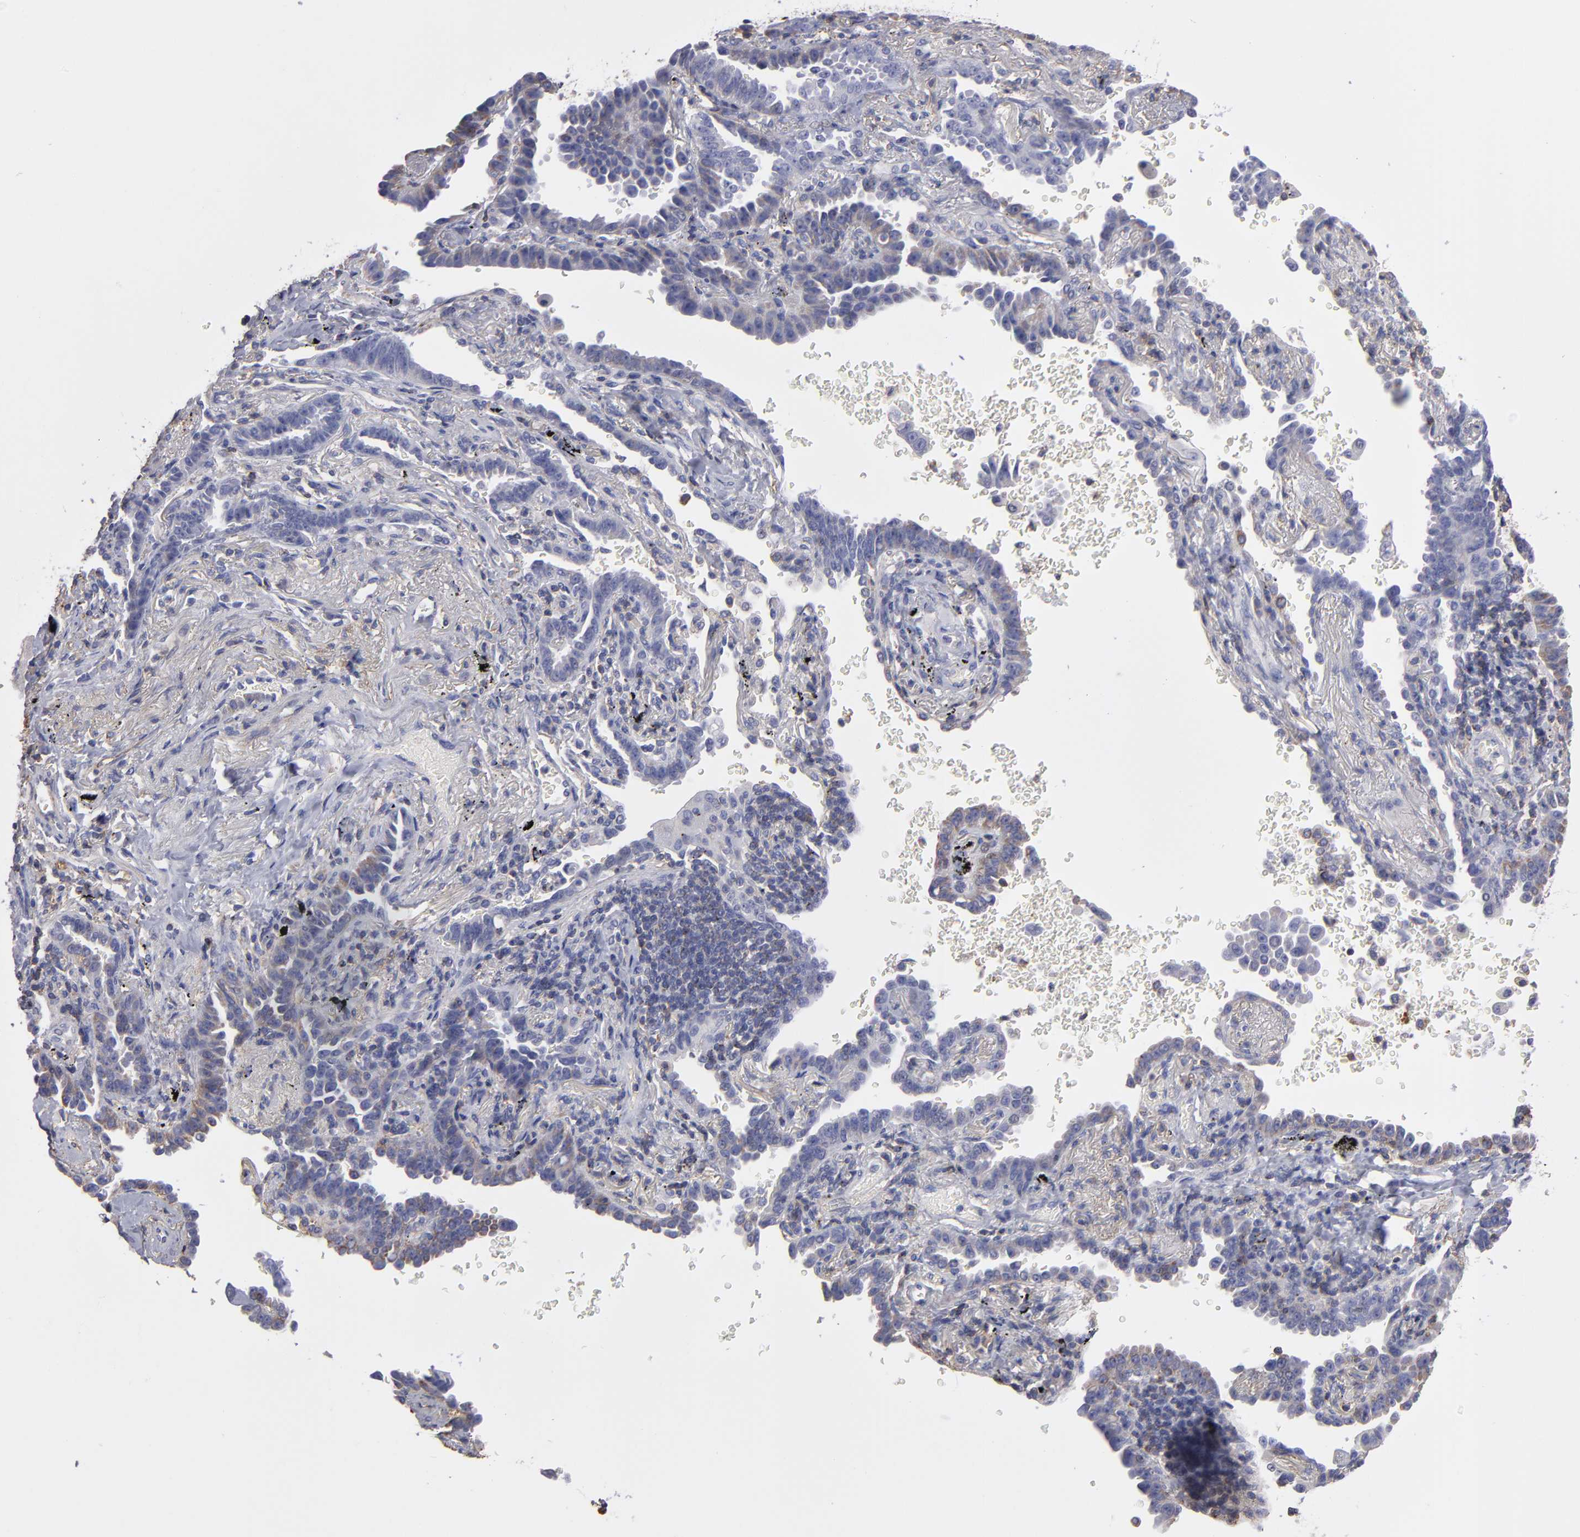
{"staining": {"intensity": "negative", "quantity": "none", "location": "none"}, "tissue": "lung cancer", "cell_type": "Tumor cells", "image_type": "cancer", "snomed": [{"axis": "morphology", "description": "Adenocarcinoma, NOS"}, {"axis": "topography", "description": "Lung"}], "caption": "Immunohistochemistry (IHC) photomicrograph of neoplastic tissue: adenocarcinoma (lung) stained with DAB (3,3'-diaminobenzidine) displays no significant protein positivity in tumor cells. Brightfield microscopy of immunohistochemistry stained with DAB (brown) and hematoxylin (blue), captured at high magnification.", "gene": "ABCB1", "patient": {"sex": "female", "age": 64}}